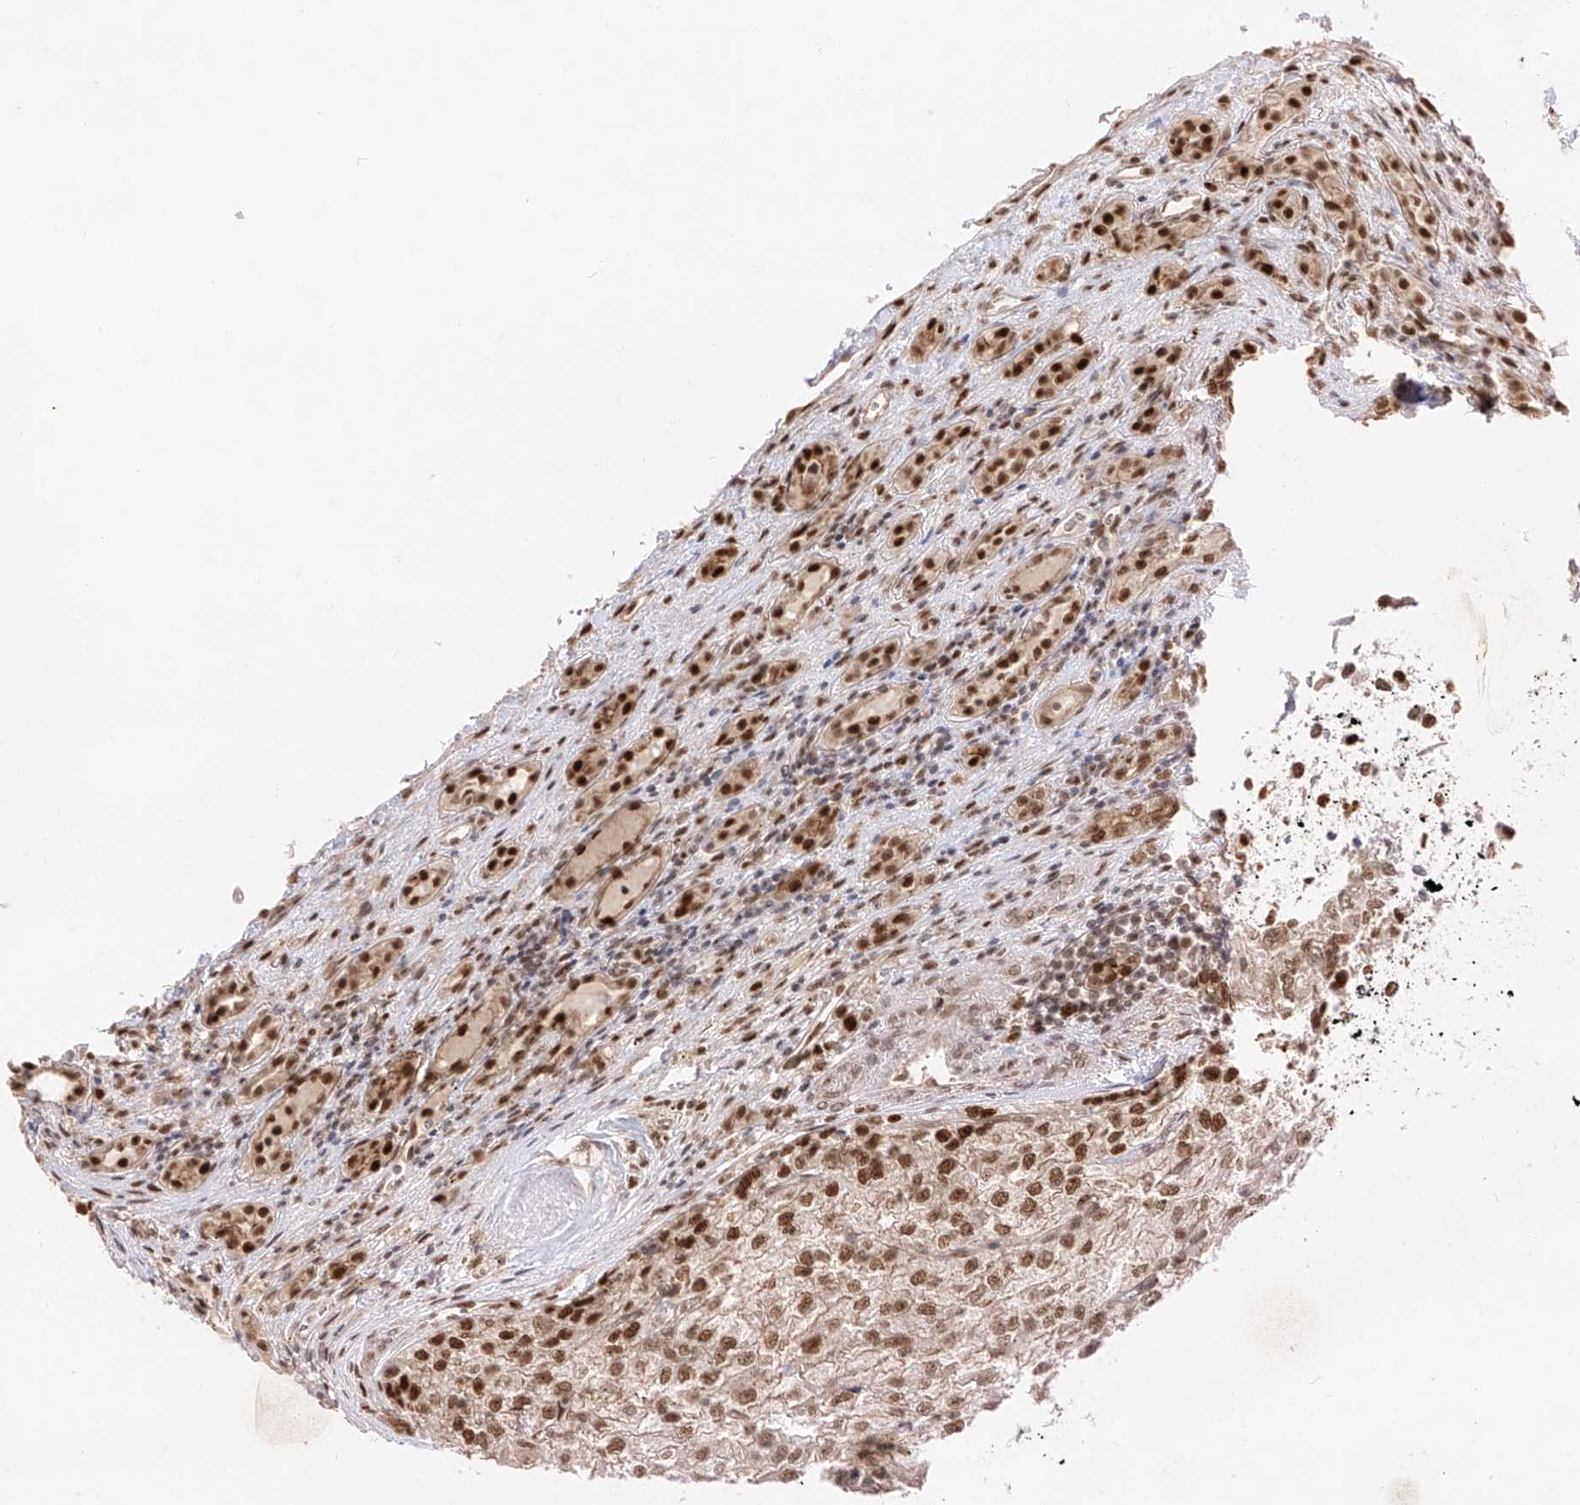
{"staining": {"intensity": "moderate", "quantity": ">75%", "location": "nuclear"}, "tissue": "renal cancer", "cell_type": "Tumor cells", "image_type": "cancer", "snomed": [{"axis": "morphology", "description": "Adenocarcinoma, NOS"}, {"axis": "topography", "description": "Kidney"}], "caption": "Renal adenocarcinoma was stained to show a protein in brown. There is medium levels of moderate nuclear expression in about >75% of tumor cells. (brown staining indicates protein expression, while blue staining denotes nuclei).", "gene": "POGK", "patient": {"sex": "female", "age": 54}}